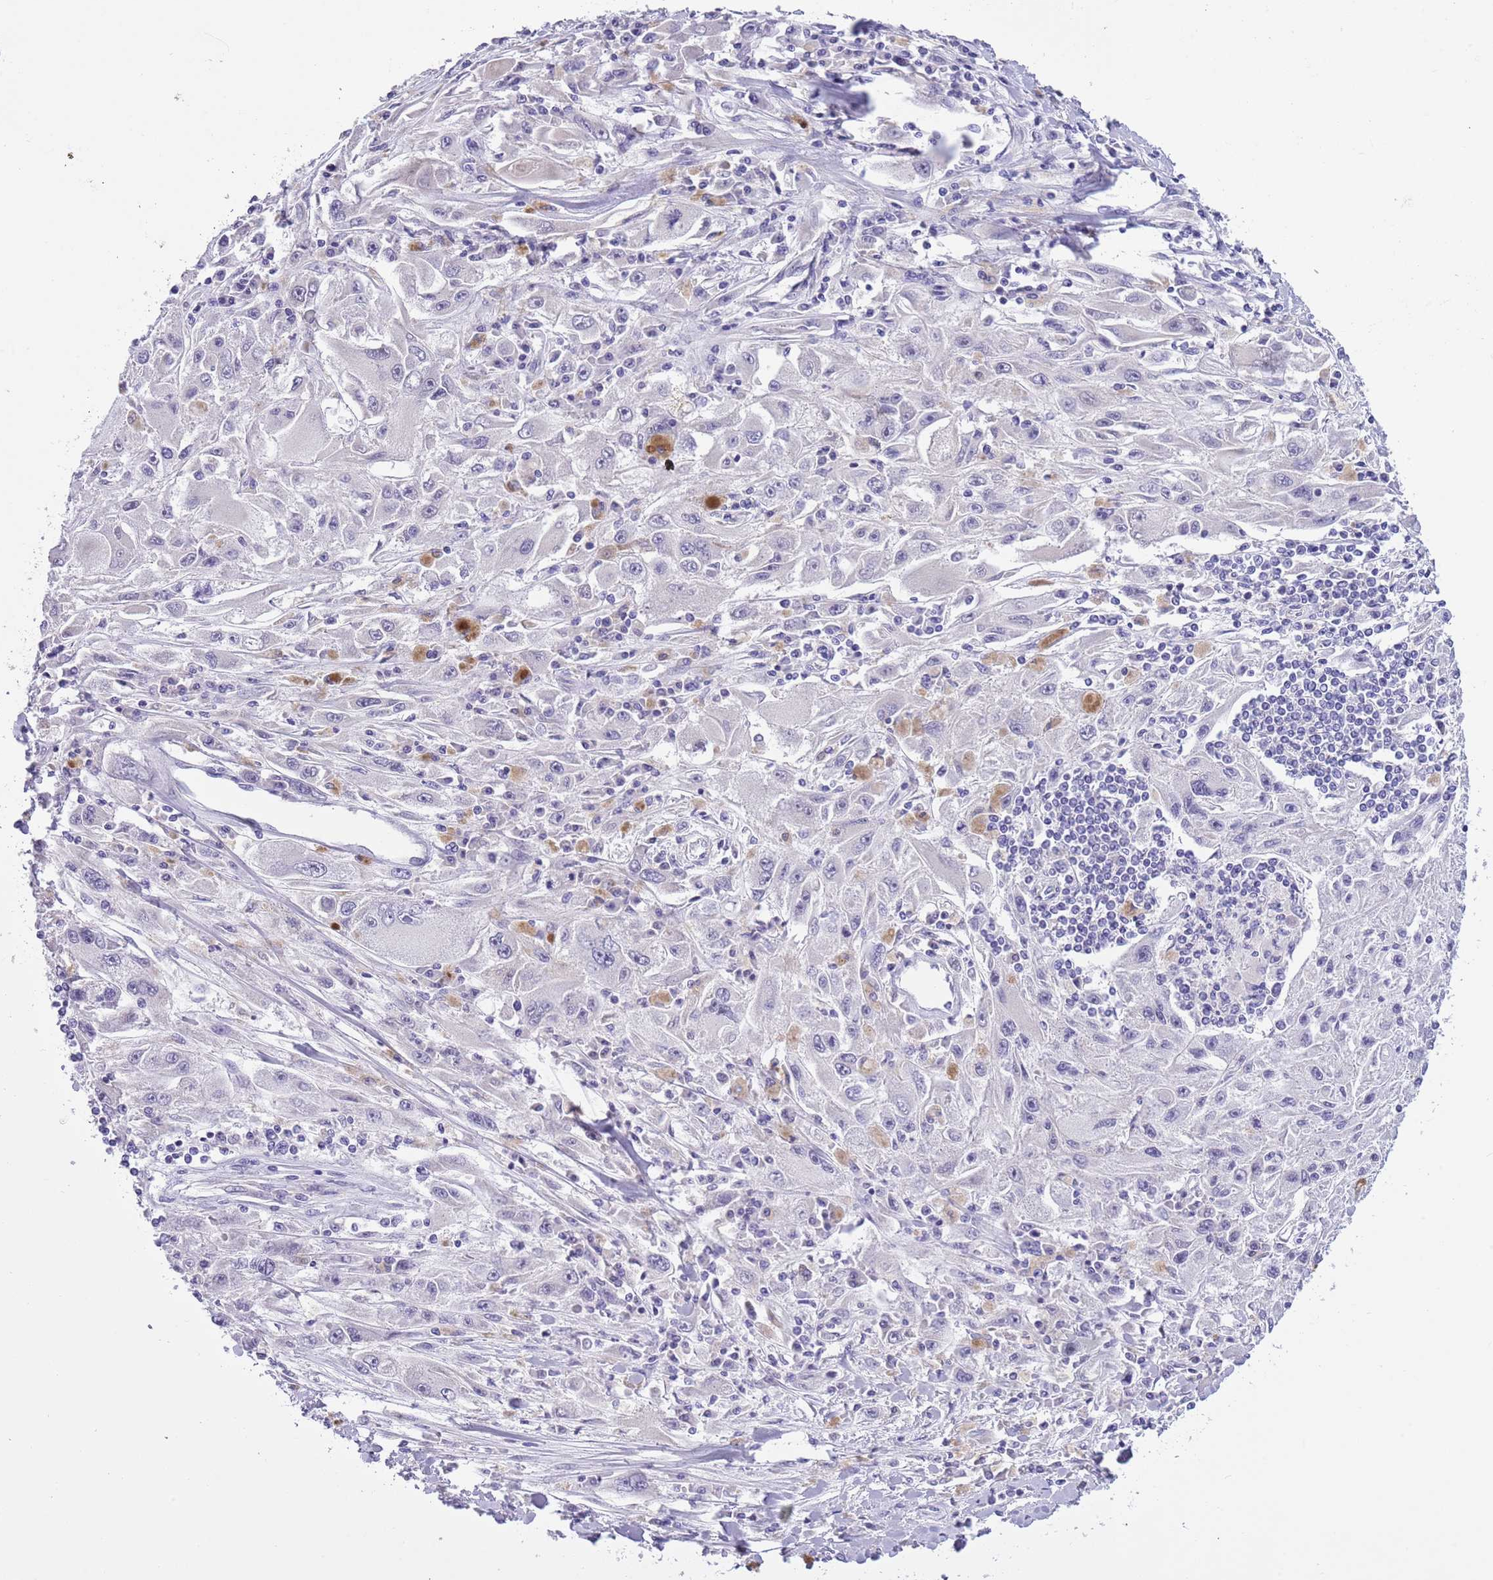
{"staining": {"intensity": "negative", "quantity": "none", "location": "none"}, "tissue": "melanoma", "cell_type": "Tumor cells", "image_type": "cancer", "snomed": [{"axis": "morphology", "description": "Malignant melanoma, Metastatic site"}, {"axis": "topography", "description": "Skin"}], "caption": "Human malignant melanoma (metastatic site) stained for a protein using immunohistochemistry (IHC) shows no positivity in tumor cells.", "gene": "NET1", "patient": {"sex": "male", "age": 53}}